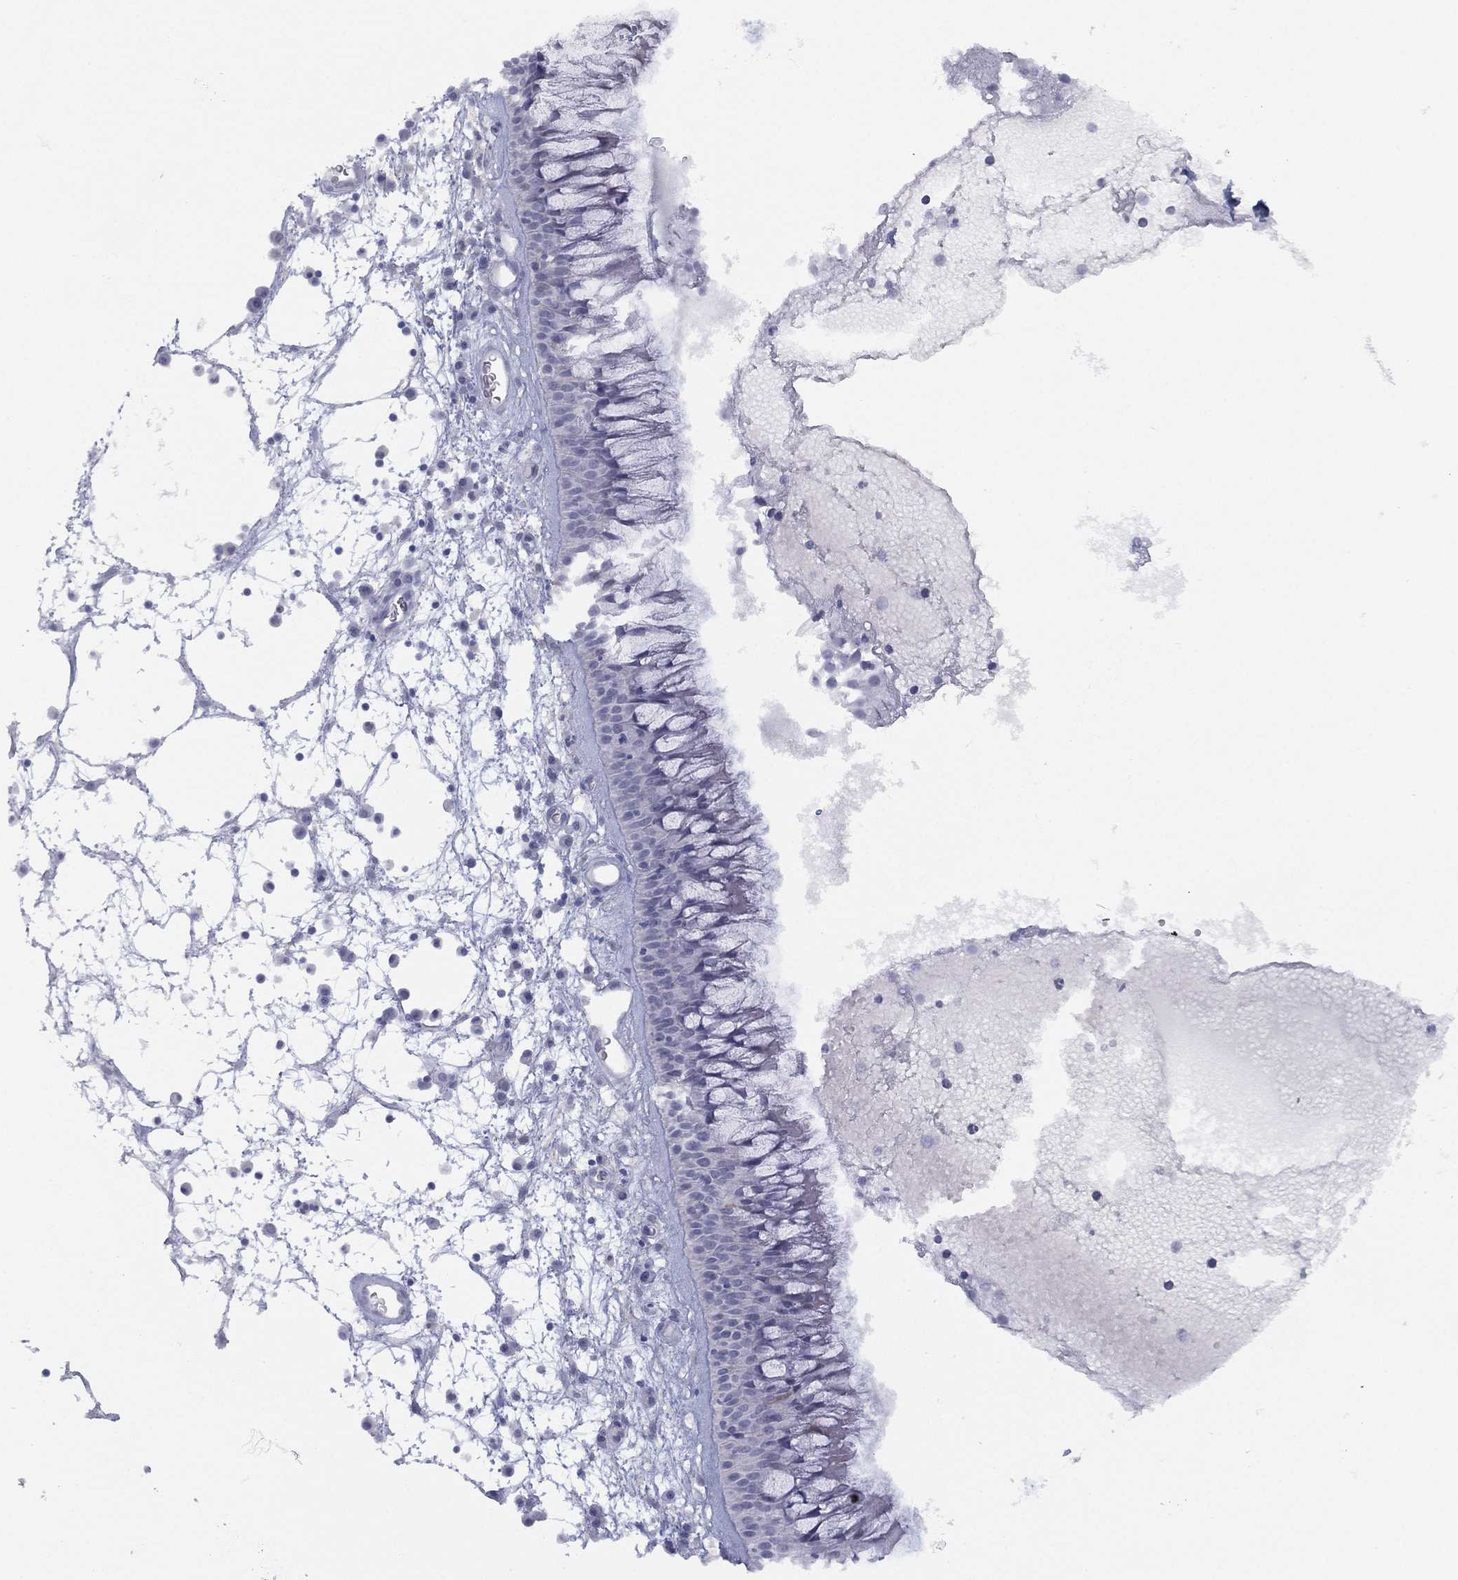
{"staining": {"intensity": "weak", "quantity": "<25%", "location": "nuclear"}, "tissue": "nasopharynx", "cell_type": "Respiratory epithelial cells", "image_type": "normal", "snomed": [{"axis": "morphology", "description": "Normal tissue, NOS"}, {"axis": "topography", "description": "Nasopharynx"}], "caption": "Nasopharynx stained for a protein using immunohistochemistry demonstrates no positivity respiratory epithelial cells.", "gene": "DDAH1", "patient": {"sex": "male", "age": 69}}